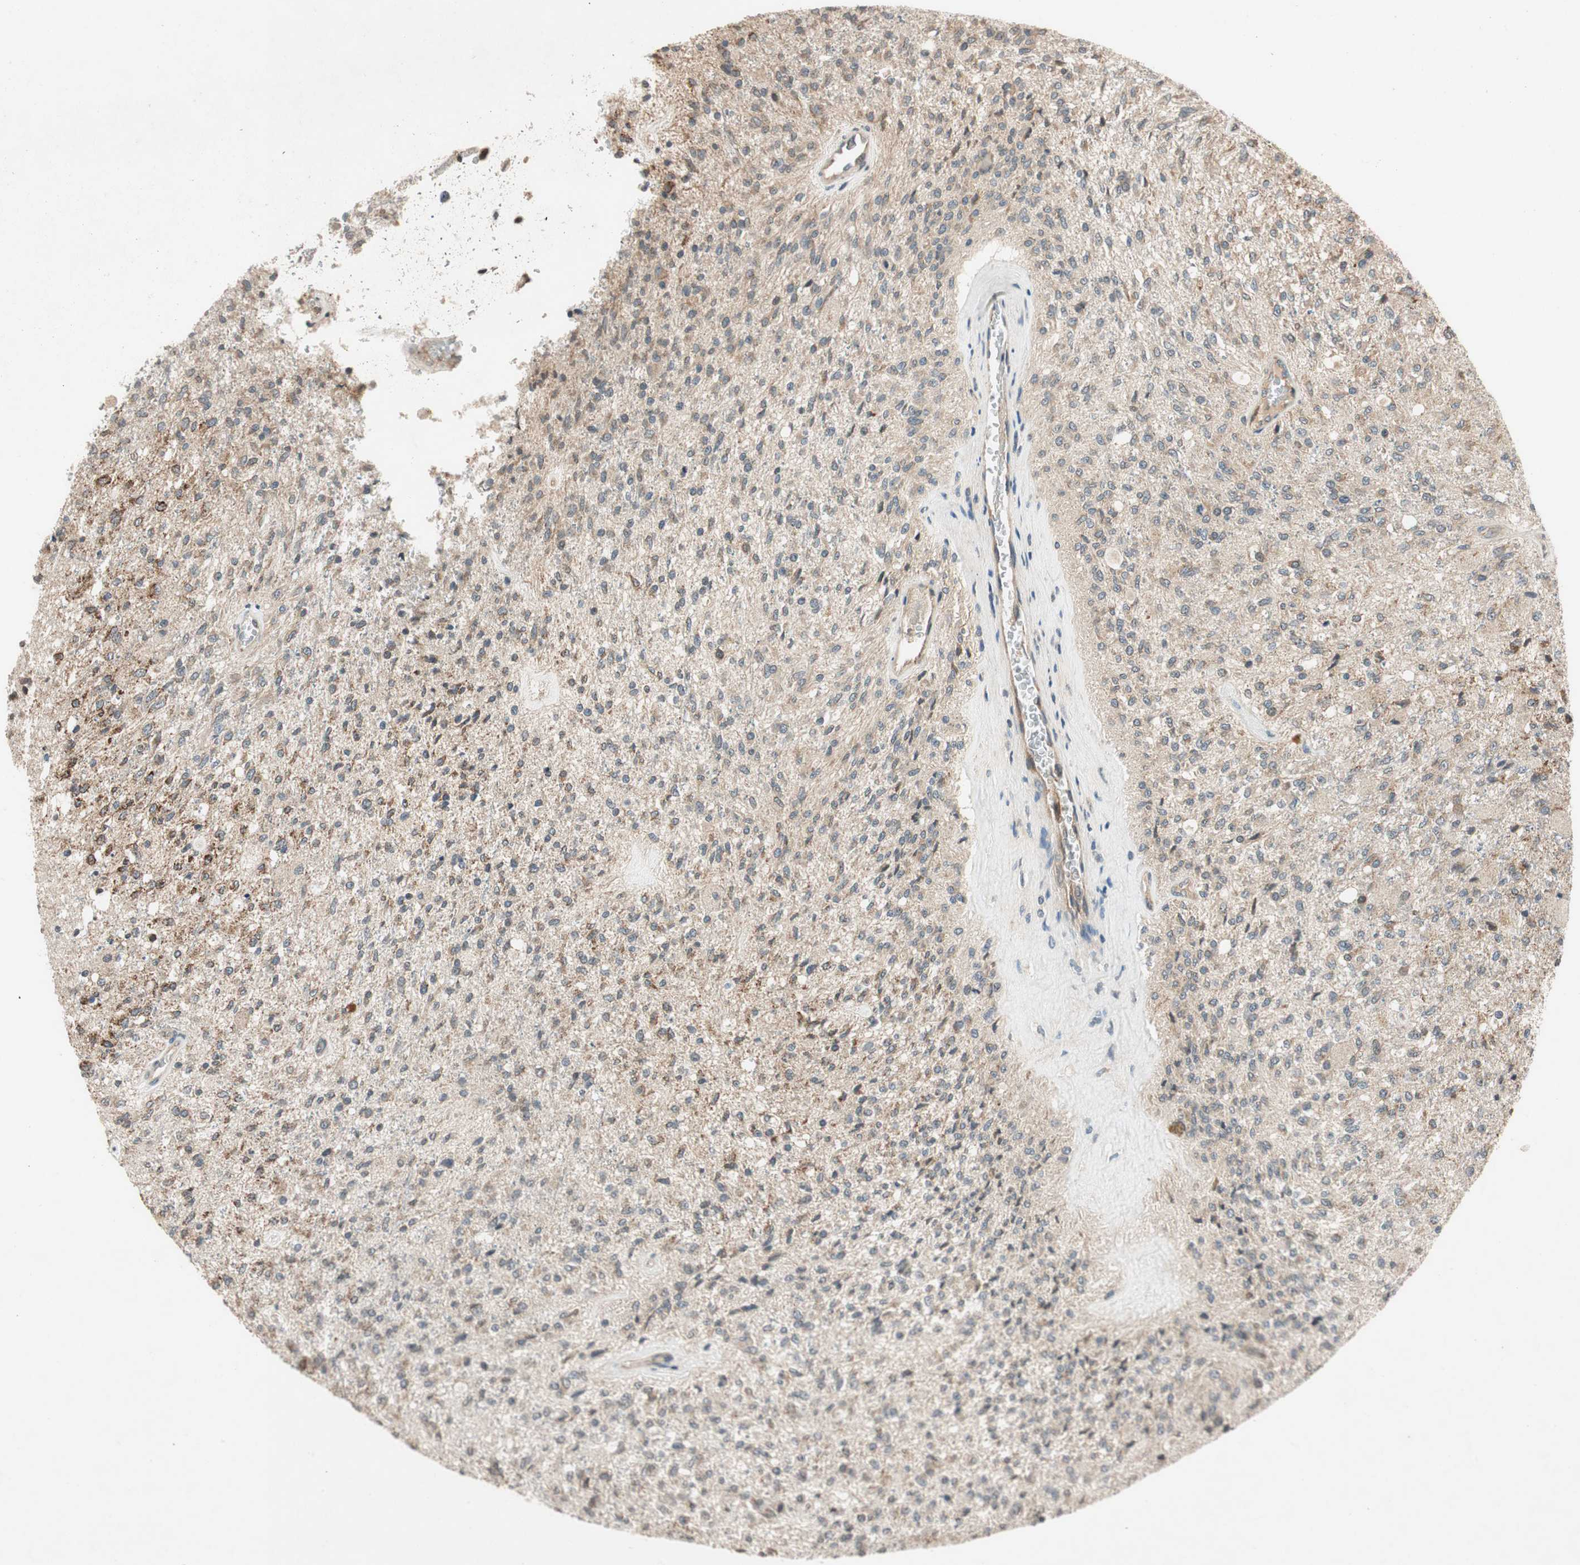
{"staining": {"intensity": "moderate", "quantity": "<25%", "location": "cytoplasmic/membranous"}, "tissue": "glioma", "cell_type": "Tumor cells", "image_type": "cancer", "snomed": [{"axis": "morphology", "description": "Normal tissue, NOS"}, {"axis": "morphology", "description": "Glioma, malignant, High grade"}, {"axis": "topography", "description": "Cerebral cortex"}], "caption": "Glioma tissue displays moderate cytoplasmic/membranous expression in about <25% of tumor cells The protein of interest is stained brown, and the nuclei are stained in blue (DAB IHC with brightfield microscopy, high magnification).", "gene": "GCLM", "patient": {"sex": "male", "age": 77}}